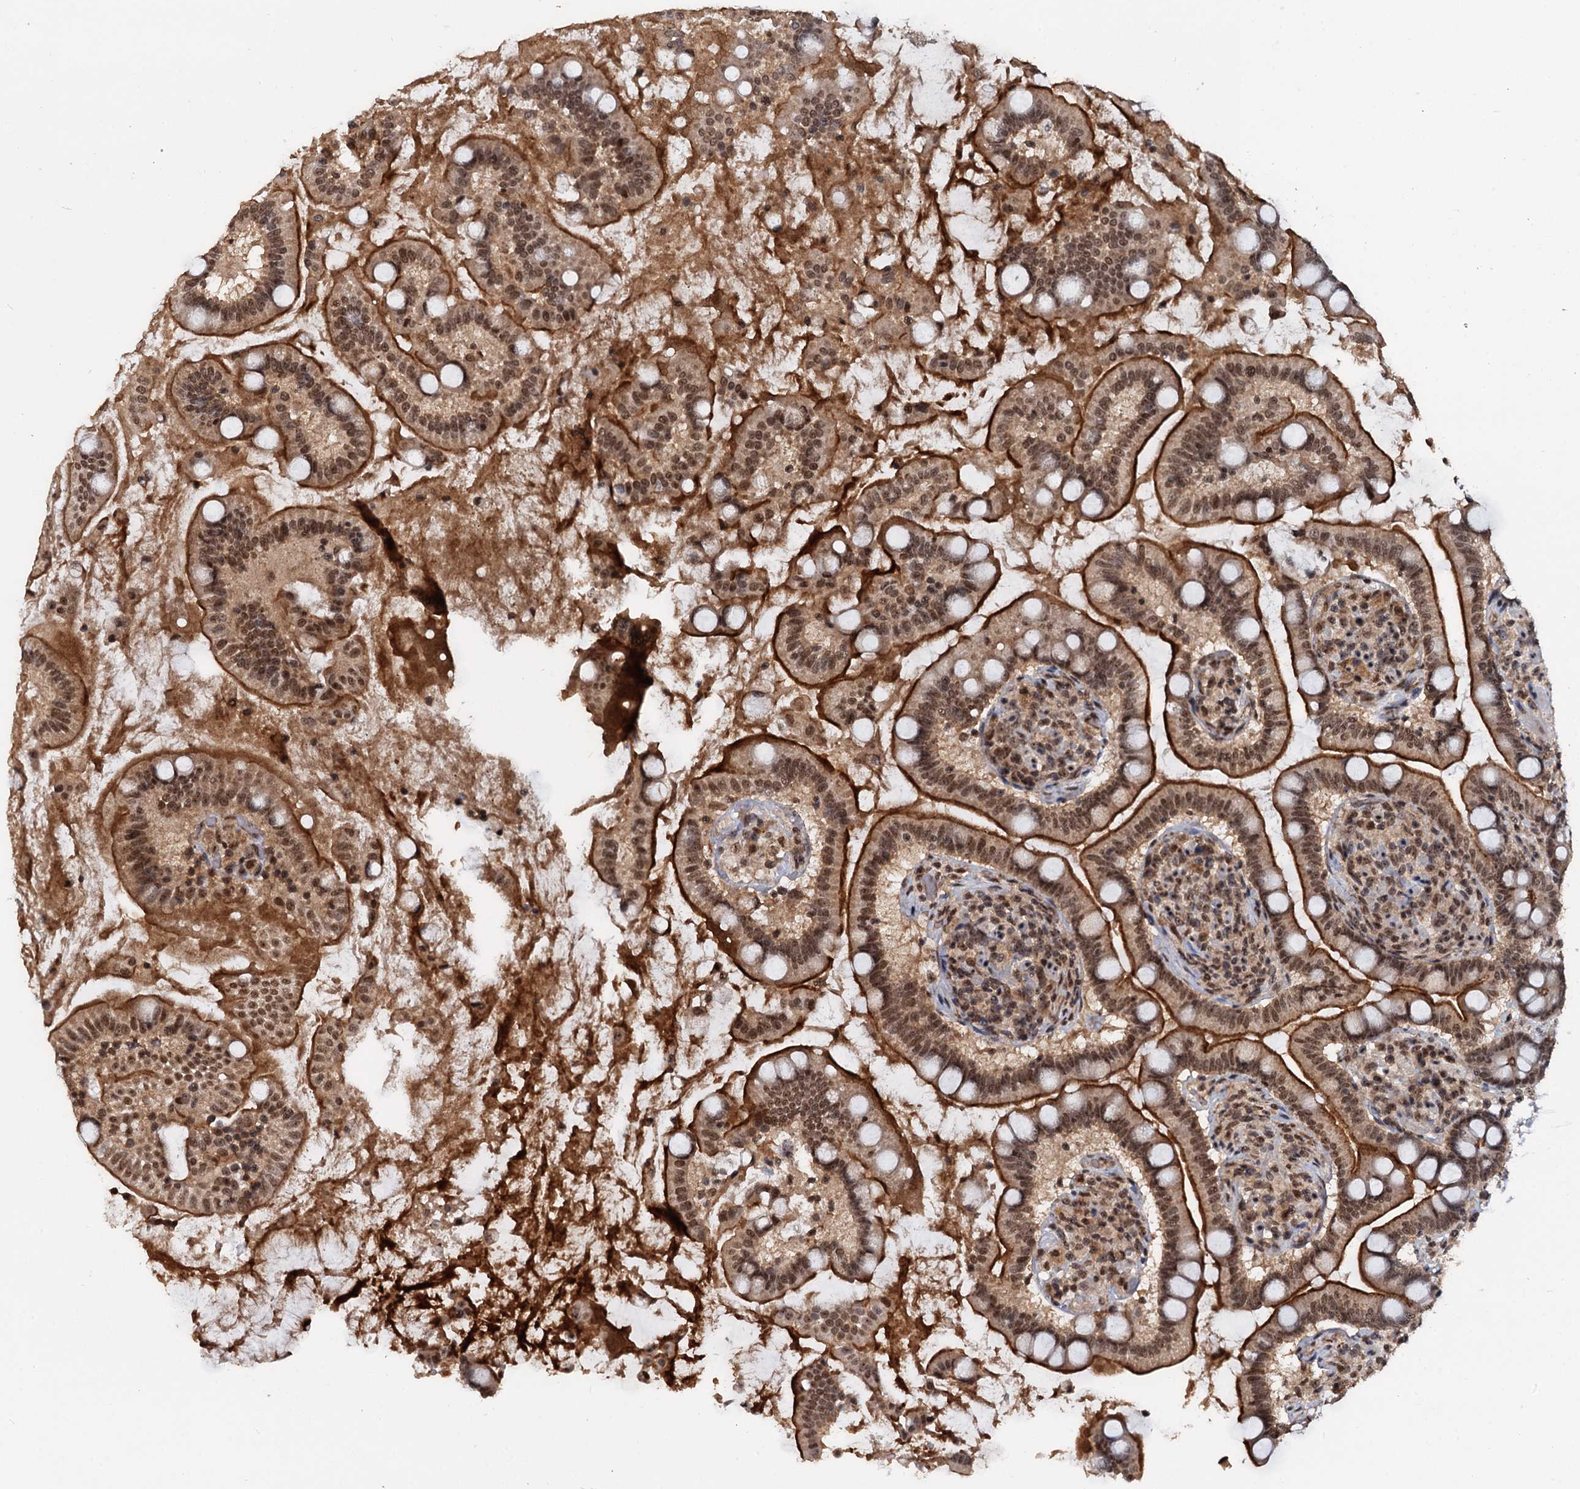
{"staining": {"intensity": "strong", "quantity": ">75%", "location": "cytoplasmic/membranous,nuclear"}, "tissue": "small intestine", "cell_type": "Glandular cells", "image_type": "normal", "snomed": [{"axis": "morphology", "description": "Normal tissue, NOS"}, {"axis": "topography", "description": "Small intestine"}], "caption": "The micrograph shows a brown stain indicating the presence of a protein in the cytoplasmic/membranous,nuclear of glandular cells in small intestine.", "gene": "FAM216B", "patient": {"sex": "female", "age": 64}}